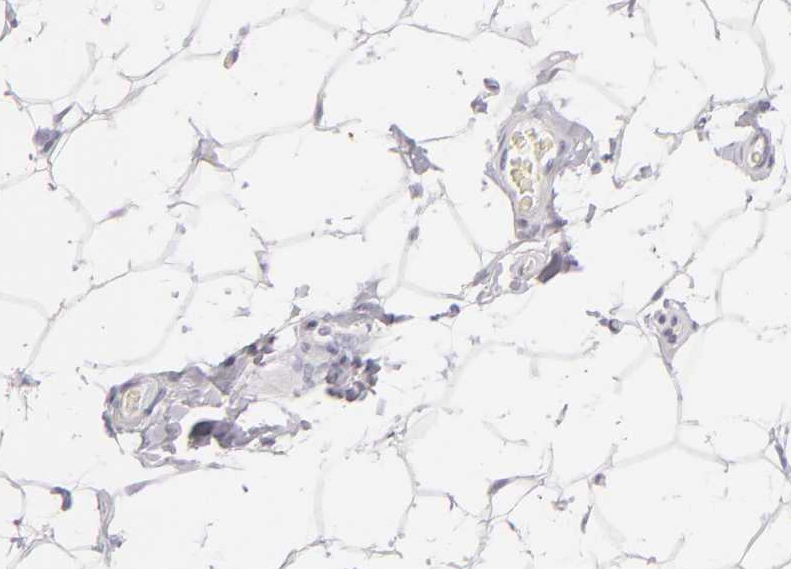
{"staining": {"intensity": "negative", "quantity": "none", "location": "none"}, "tissue": "adipose tissue", "cell_type": "Adipocytes", "image_type": "normal", "snomed": [{"axis": "morphology", "description": "Normal tissue, NOS"}, {"axis": "topography", "description": "Soft tissue"}], "caption": "This is an IHC image of benign adipose tissue. There is no positivity in adipocytes.", "gene": "TNNC1", "patient": {"sex": "male", "age": 26}}